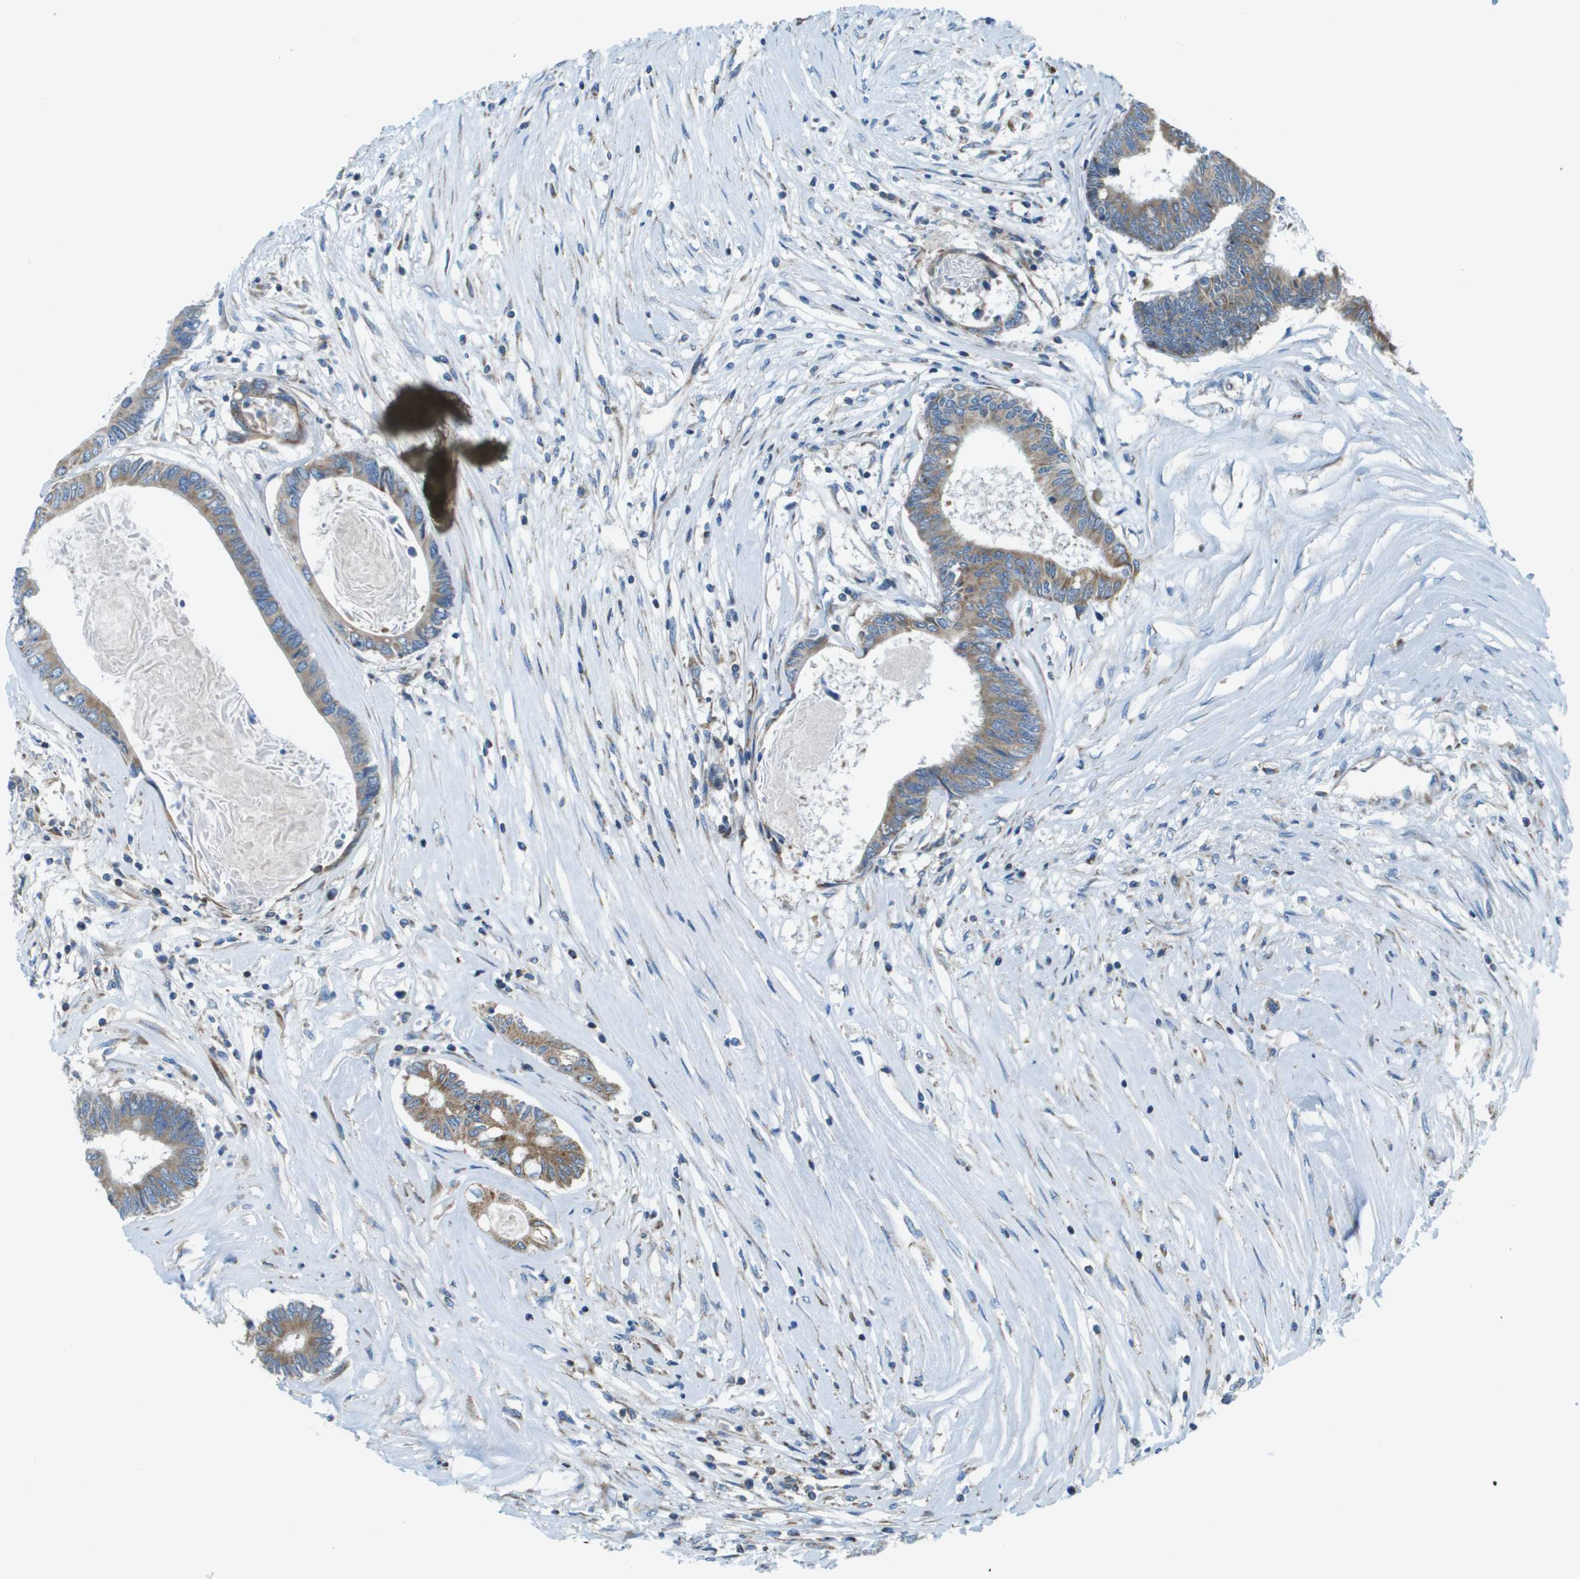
{"staining": {"intensity": "moderate", "quantity": ">75%", "location": "cytoplasmic/membranous"}, "tissue": "colorectal cancer", "cell_type": "Tumor cells", "image_type": "cancer", "snomed": [{"axis": "morphology", "description": "Adenocarcinoma, NOS"}, {"axis": "topography", "description": "Rectum"}], "caption": "Brown immunohistochemical staining in colorectal cancer shows moderate cytoplasmic/membranous expression in approximately >75% of tumor cells. The protein is shown in brown color, while the nuclei are stained blue.", "gene": "TAOK3", "patient": {"sex": "male", "age": 63}}